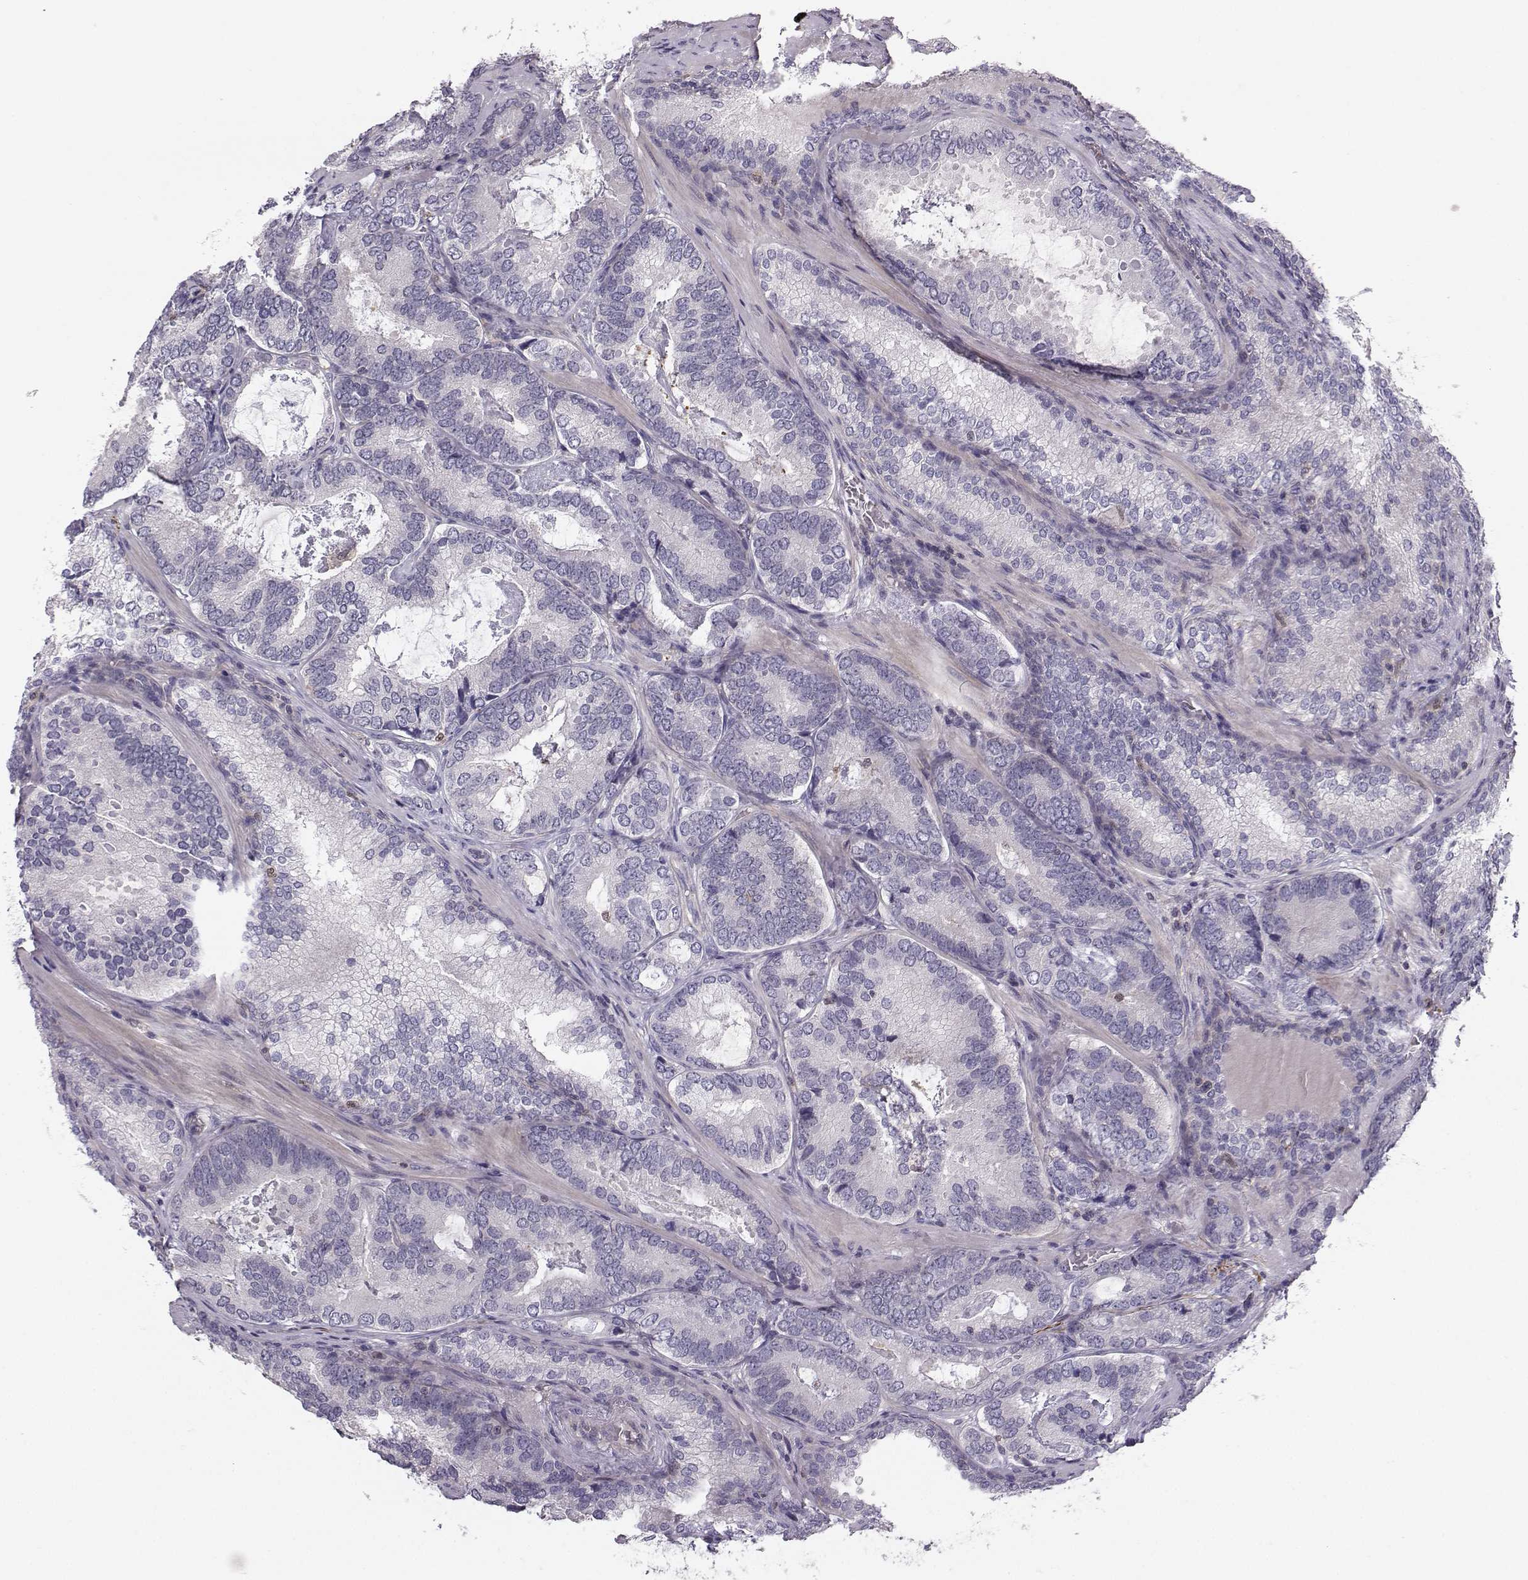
{"staining": {"intensity": "negative", "quantity": "none", "location": "none"}, "tissue": "prostate cancer", "cell_type": "Tumor cells", "image_type": "cancer", "snomed": [{"axis": "morphology", "description": "Adenocarcinoma, Low grade"}, {"axis": "topography", "description": "Prostate"}], "caption": "This is an immunohistochemistry photomicrograph of human prostate adenocarcinoma (low-grade). There is no positivity in tumor cells.", "gene": "ASB16", "patient": {"sex": "male", "age": 60}}